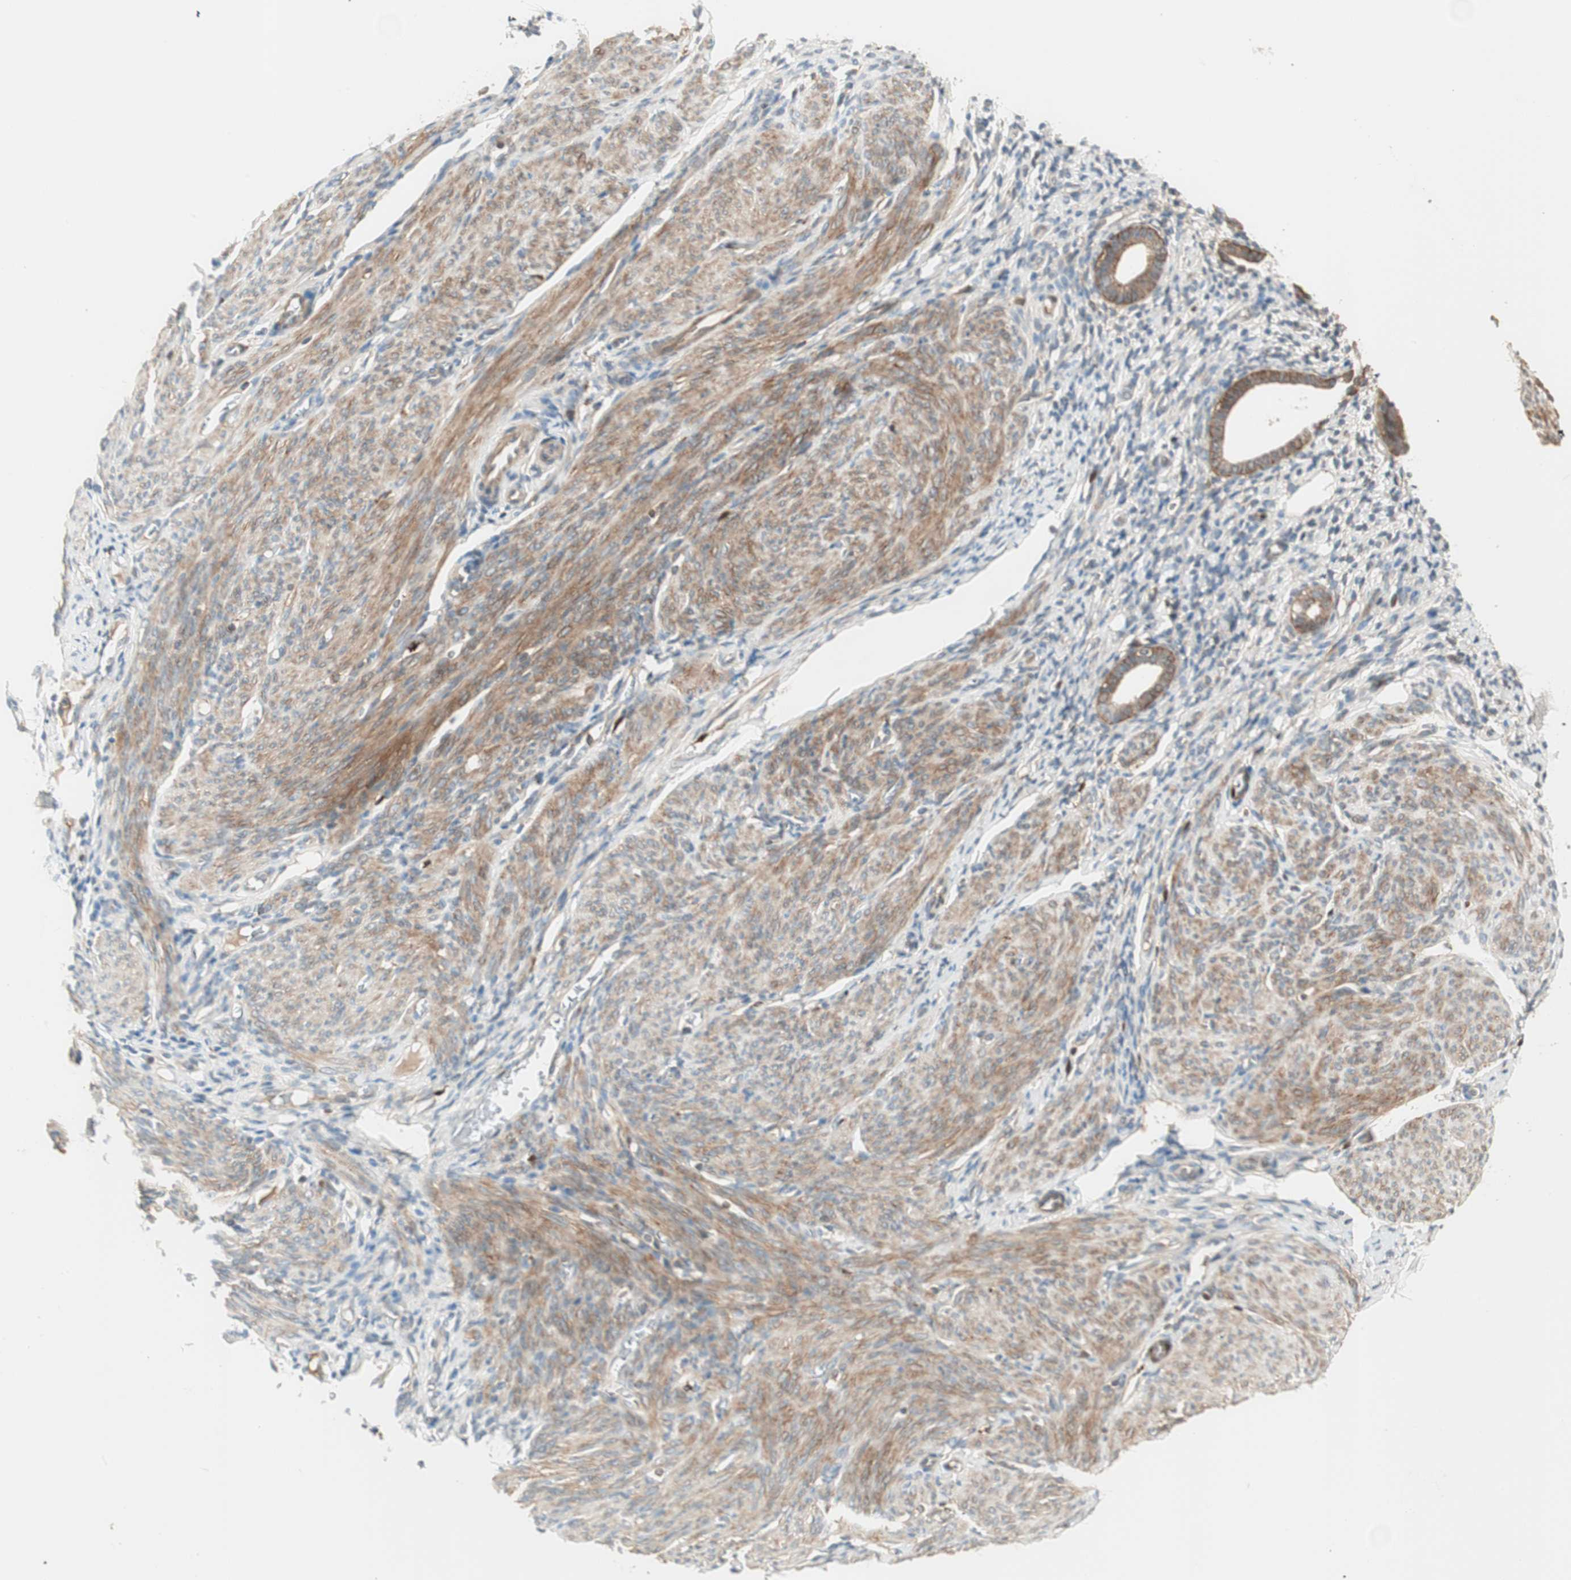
{"staining": {"intensity": "weak", "quantity": ">75%", "location": "cytoplasmic/membranous"}, "tissue": "endometrium", "cell_type": "Cells in endometrial stroma", "image_type": "normal", "snomed": [{"axis": "morphology", "description": "Normal tissue, NOS"}, {"axis": "topography", "description": "Endometrium"}], "caption": "Immunohistochemical staining of unremarkable endometrium demonstrates weak cytoplasmic/membranous protein expression in about >75% of cells in endometrial stroma.", "gene": "SFRP1", "patient": {"sex": "female", "age": 61}}